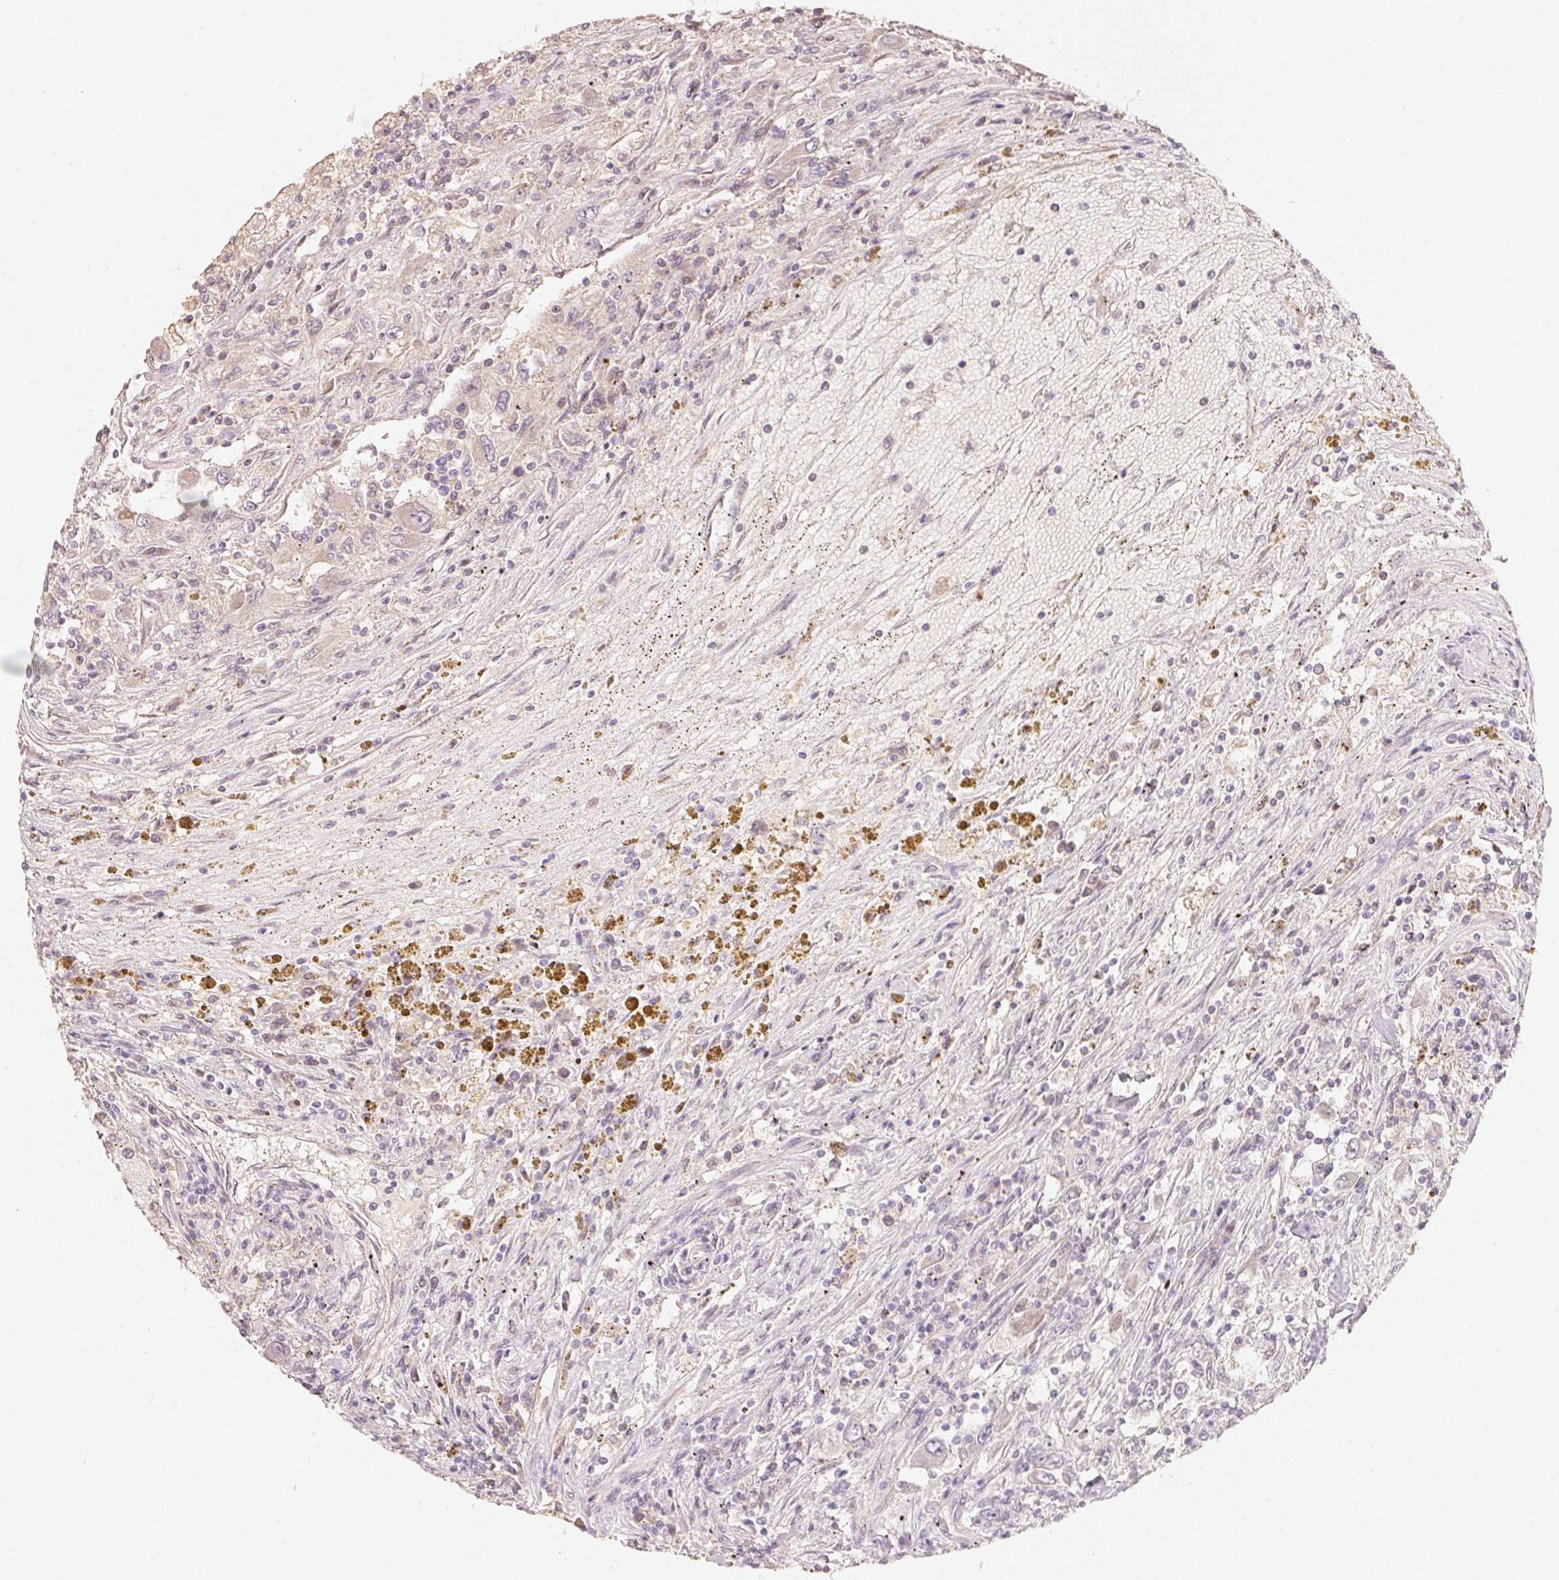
{"staining": {"intensity": "negative", "quantity": "none", "location": "none"}, "tissue": "renal cancer", "cell_type": "Tumor cells", "image_type": "cancer", "snomed": [{"axis": "morphology", "description": "Adenocarcinoma, NOS"}, {"axis": "topography", "description": "Kidney"}], "caption": "Renal adenocarcinoma was stained to show a protein in brown. There is no significant staining in tumor cells.", "gene": "TP53AIP1", "patient": {"sex": "female", "age": 67}}